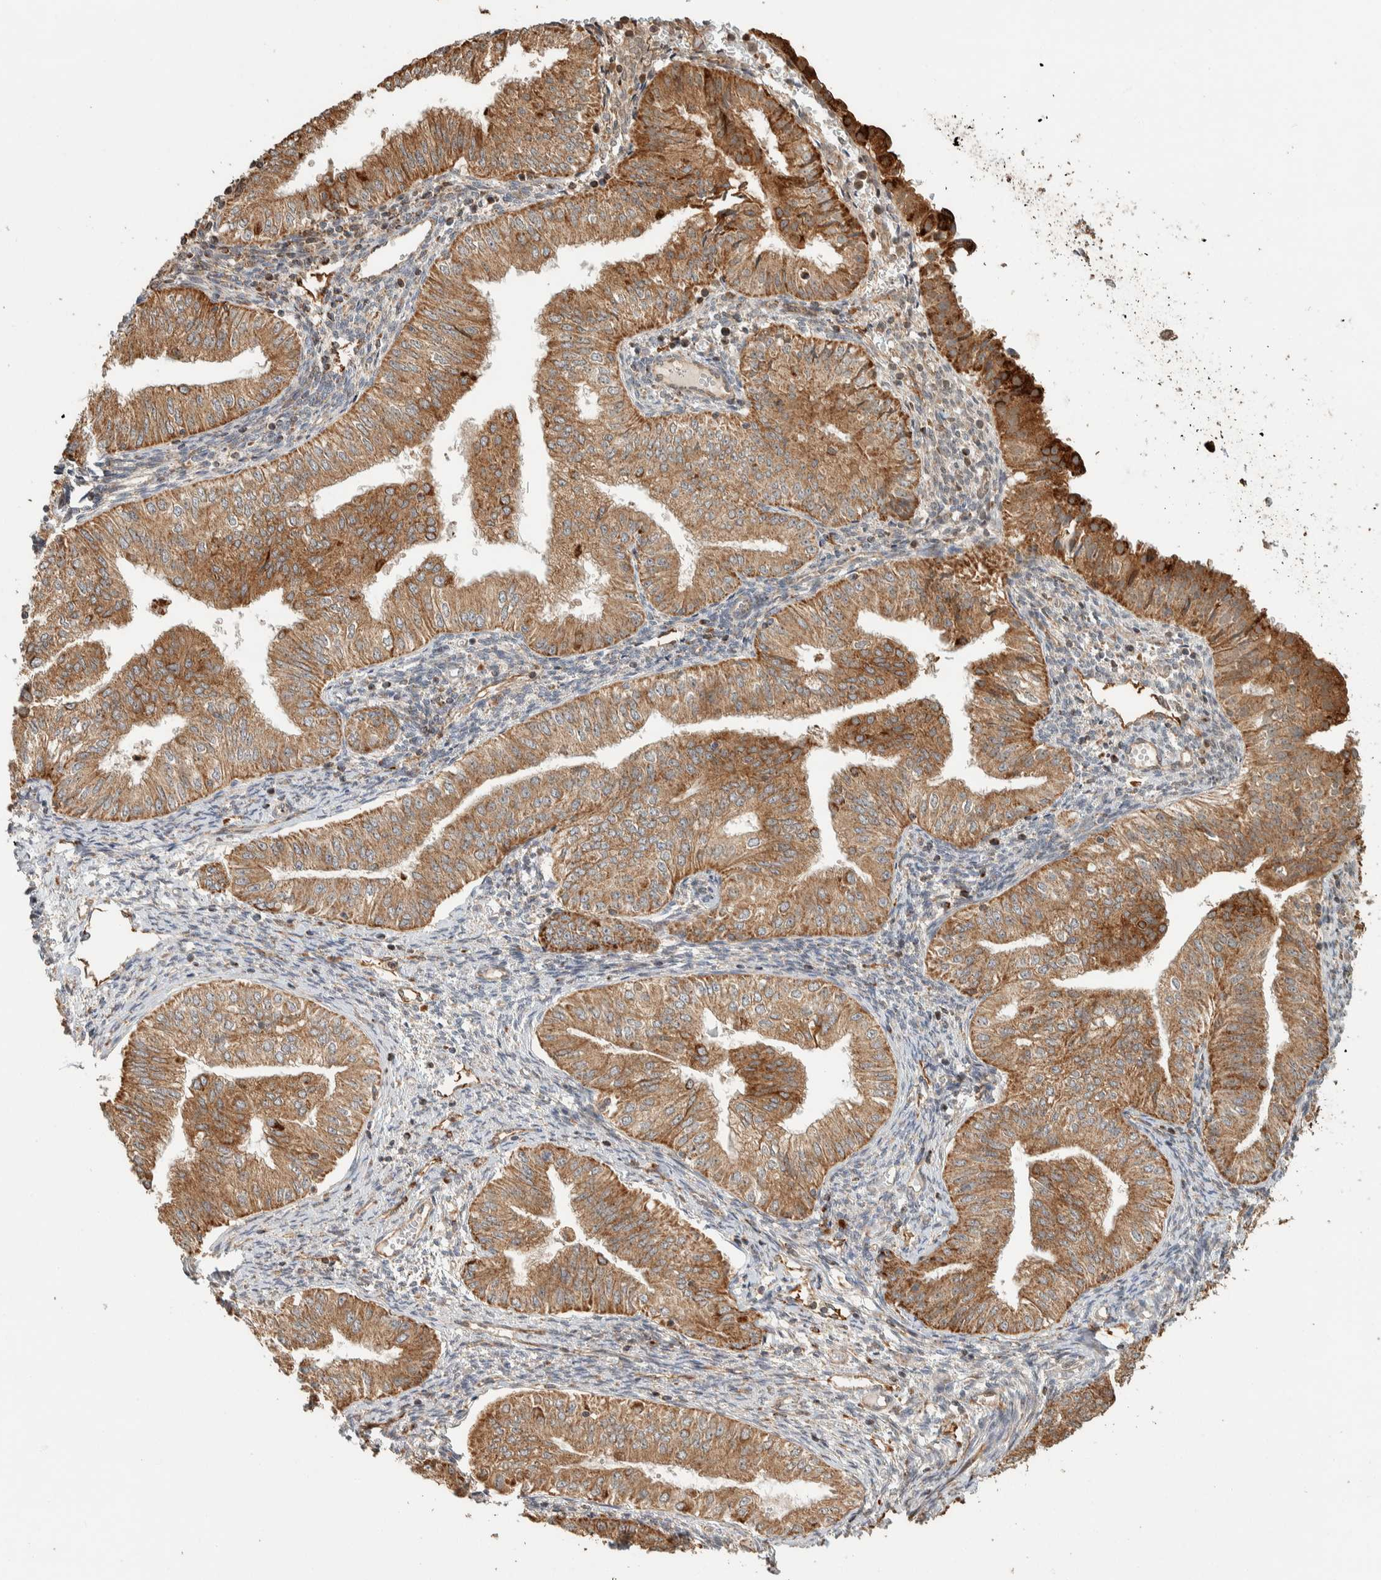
{"staining": {"intensity": "moderate", "quantity": ">75%", "location": "cytoplasmic/membranous"}, "tissue": "endometrial cancer", "cell_type": "Tumor cells", "image_type": "cancer", "snomed": [{"axis": "morphology", "description": "Normal tissue, NOS"}, {"axis": "morphology", "description": "Adenocarcinoma, NOS"}, {"axis": "topography", "description": "Endometrium"}], "caption": "Protein staining exhibits moderate cytoplasmic/membranous staining in about >75% of tumor cells in adenocarcinoma (endometrial). (DAB (3,3'-diaminobenzidine) IHC with brightfield microscopy, high magnification).", "gene": "KIF9", "patient": {"sex": "female", "age": 53}}